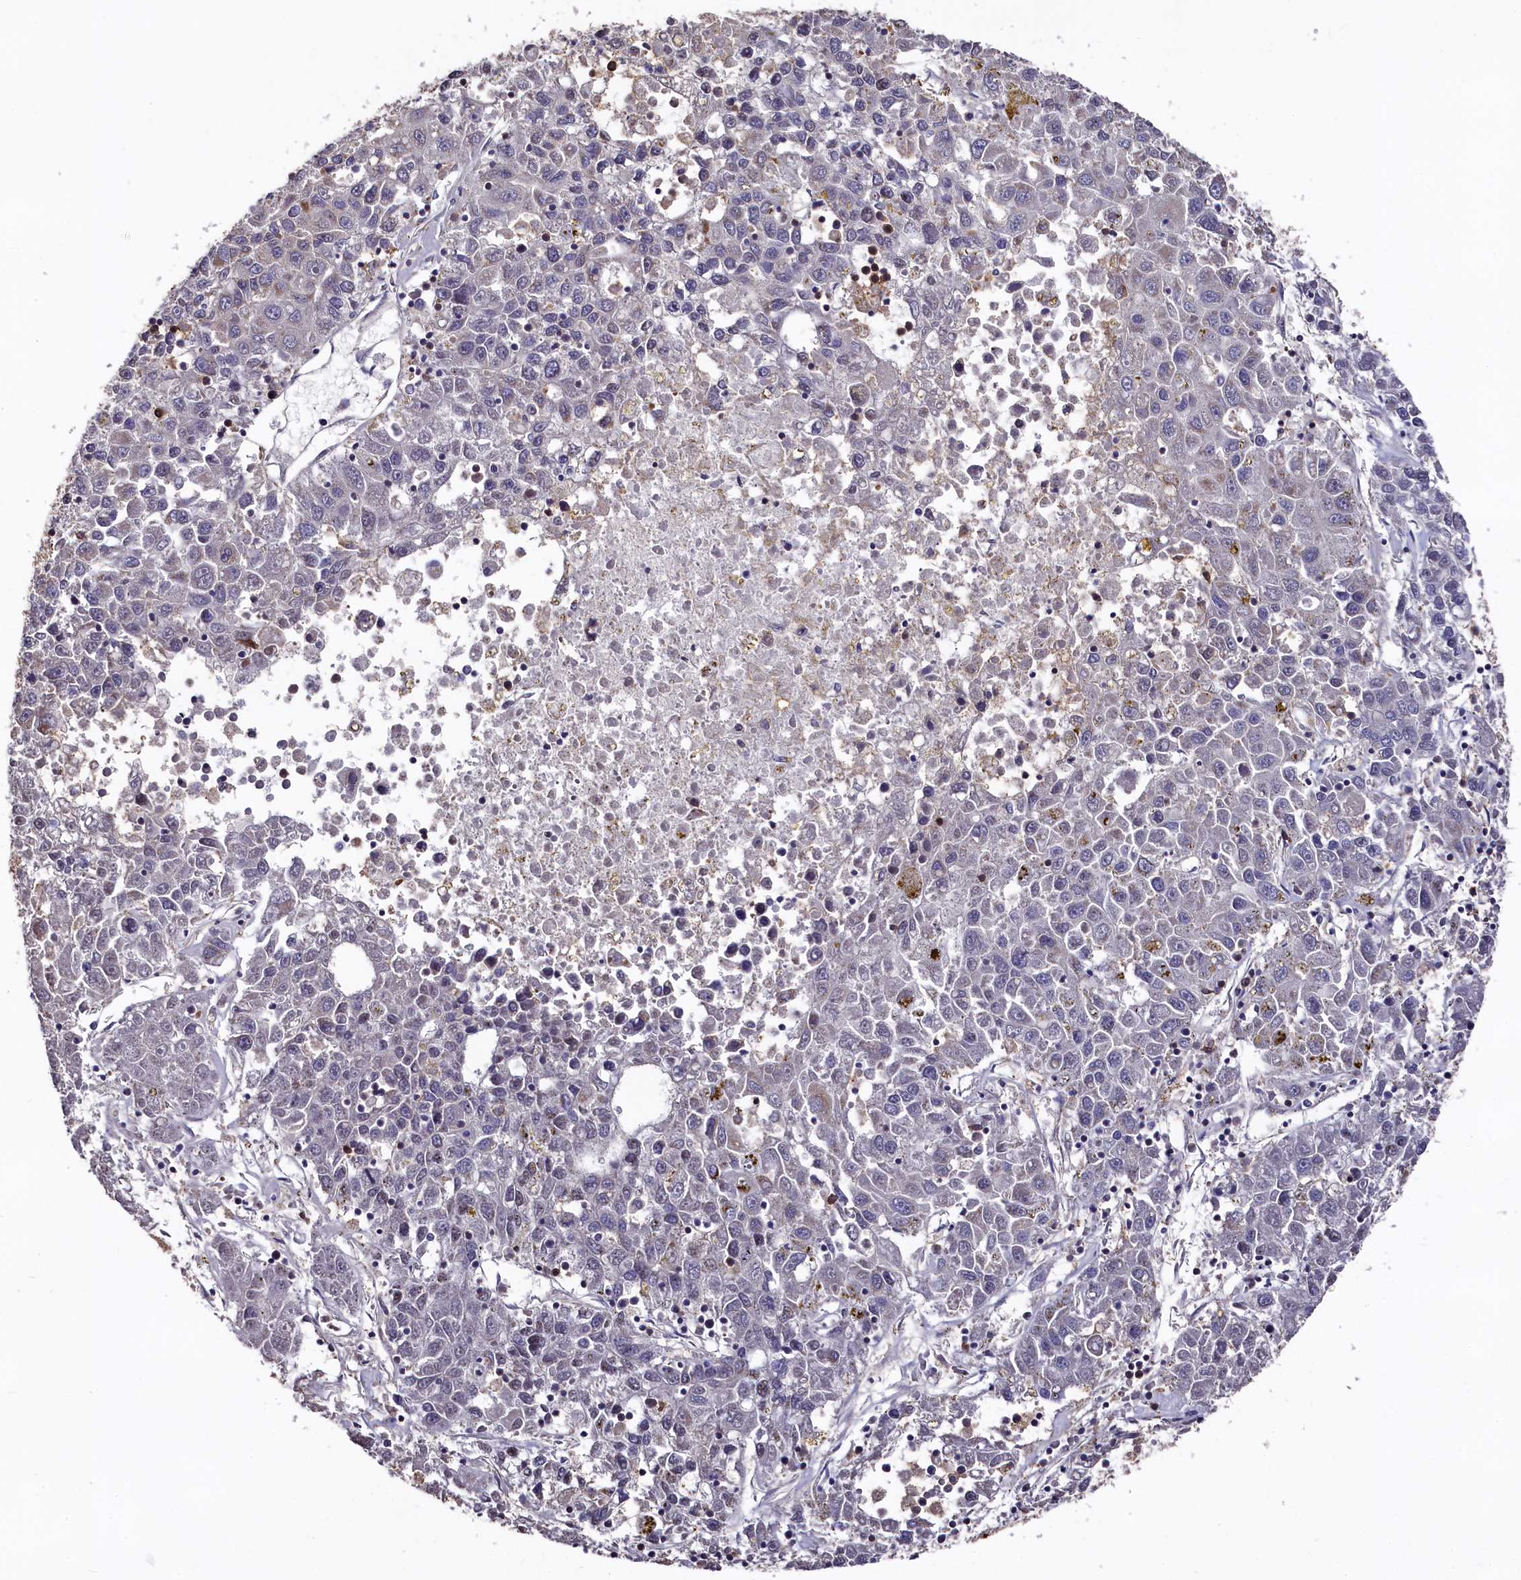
{"staining": {"intensity": "negative", "quantity": "none", "location": "none"}, "tissue": "liver cancer", "cell_type": "Tumor cells", "image_type": "cancer", "snomed": [{"axis": "morphology", "description": "Carcinoma, Hepatocellular, NOS"}, {"axis": "topography", "description": "Liver"}], "caption": "Tumor cells are negative for protein expression in human liver cancer.", "gene": "PLEKHO2", "patient": {"sex": "male", "age": 49}}